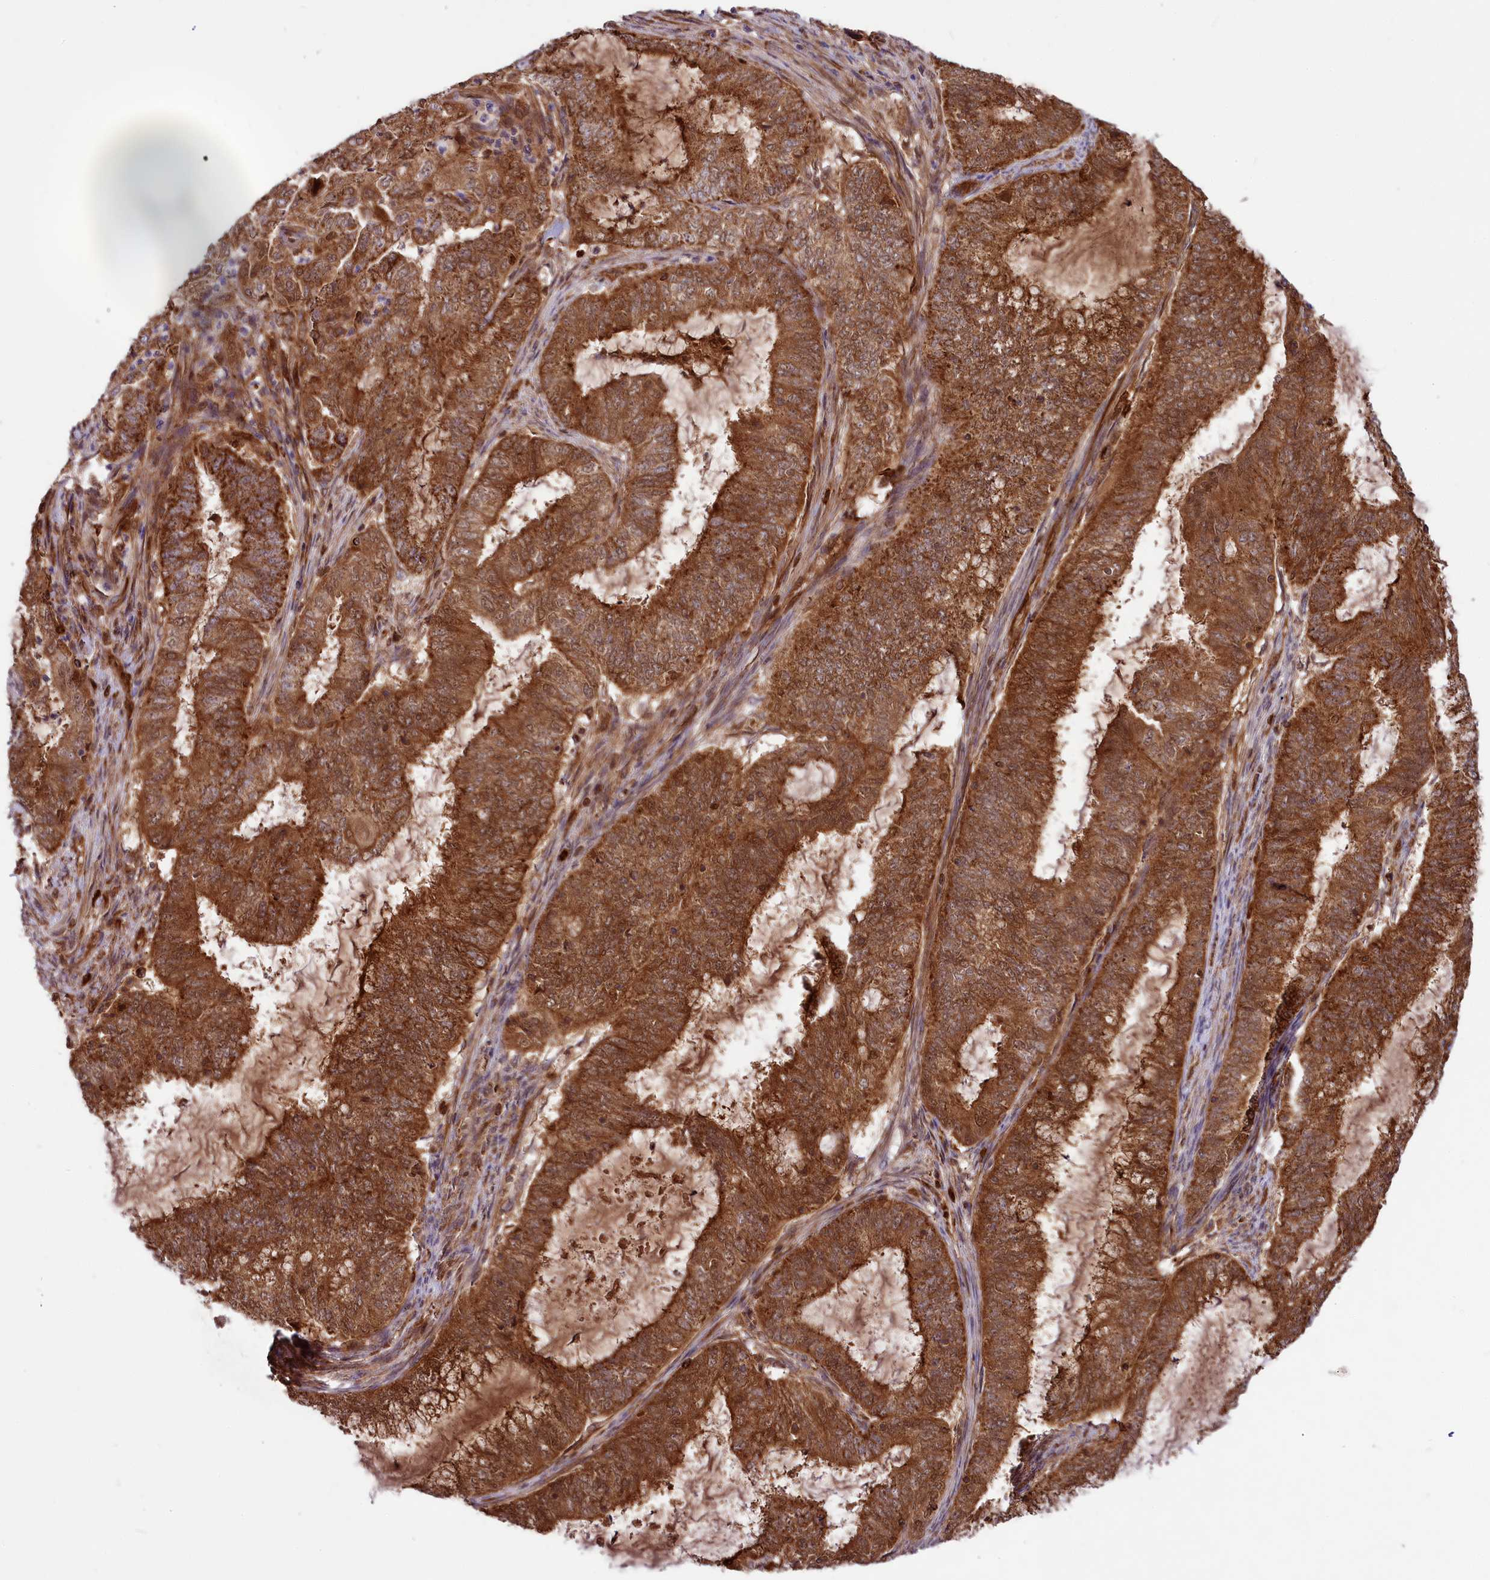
{"staining": {"intensity": "strong", "quantity": ">75%", "location": "cytoplasmic/membranous"}, "tissue": "endometrial cancer", "cell_type": "Tumor cells", "image_type": "cancer", "snomed": [{"axis": "morphology", "description": "Adenocarcinoma, NOS"}, {"axis": "topography", "description": "Endometrium"}], "caption": "Immunohistochemical staining of adenocarcinoma (endometrial) demonstrates high levels of strong cytoplasmic/membranous expression in about >75% of tumor cells.", "gene": "COX17", "patient": {"sex": "female", "age": 51}}